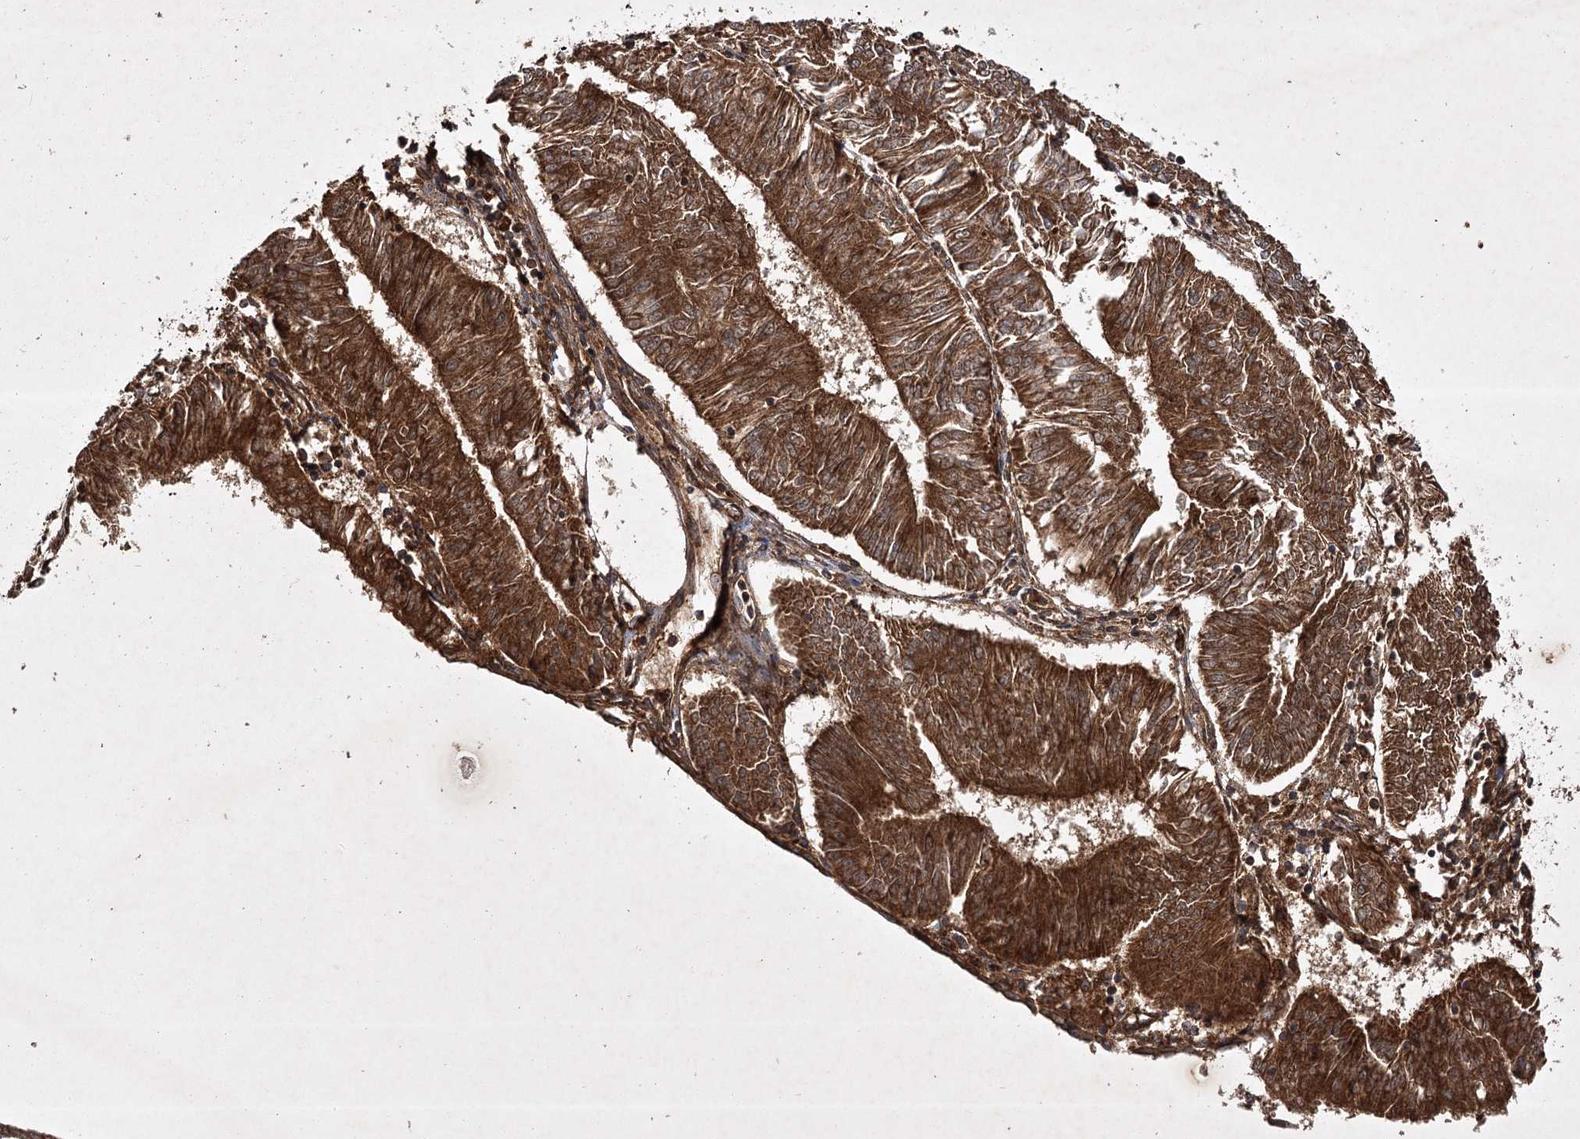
{"staining": {"intensity": "strong", "quantity": ">75%", "location": "cytoplasmic/membranous"}, "tissue": "endometrial cancer", "cell_type": "Tumor cells", "image_type": "cancer", "snomed": [{"axis": "morphology", "description": "Adenocarcinoma, NOS"}, {"axis": "topography", "description": "Endometrium"}], "caption": "Endometrial cancer (adenocarcinoma) was stained to show a protein in brown. There is high levels of strong cytoplasmic/membranous staining in about >75% of tumor cells.", "gene": "DNAJC13", "patient": {"sex": "female", "age": 58}}